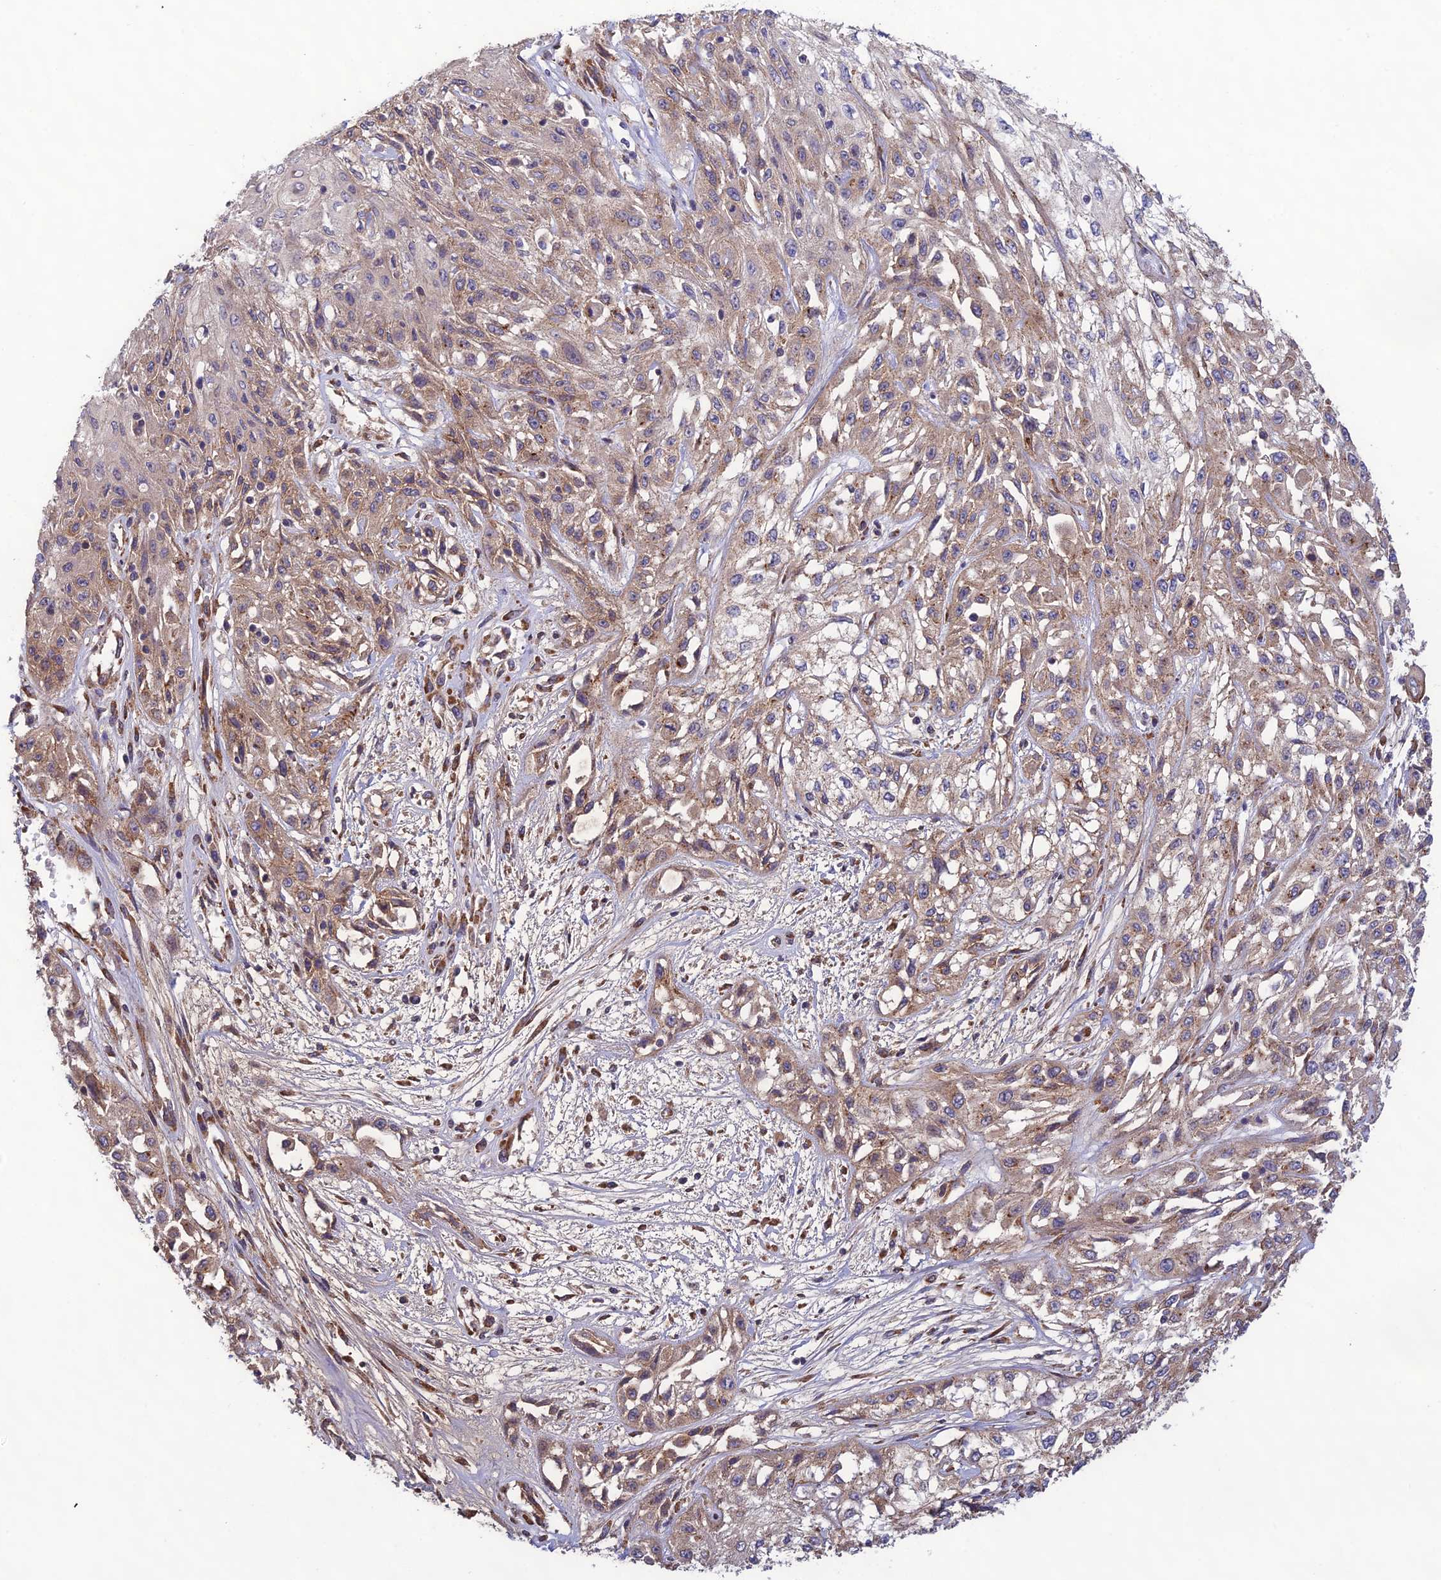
{"staining": {"intensity": "moderate", "quantity": ">75%", "location": "cytoplasmic/membranous"}, "tissue": "skin cancer", "cell_type": "Tumor cells", "image_type": "cancer", "snomed": [{"axis": "morphology", "description": "Squamous cell carcinoma, NOS"}, {"axis": "morphology", "description": "Squamous cell carcinoma, metastatic, NOS"}, {"axis": "topography", "description": "Skin"}, {"axis": "topography", "description": "Lymph node"}], "caption": "The micrograph shows immunohistochemical staining of skin cancer. There is moderate cytoplasmic/membranous positivity is present in approximately >75% of tumor cells.", "gene": "MRNIP", "patient": {"sex": "male", "age": 75}}